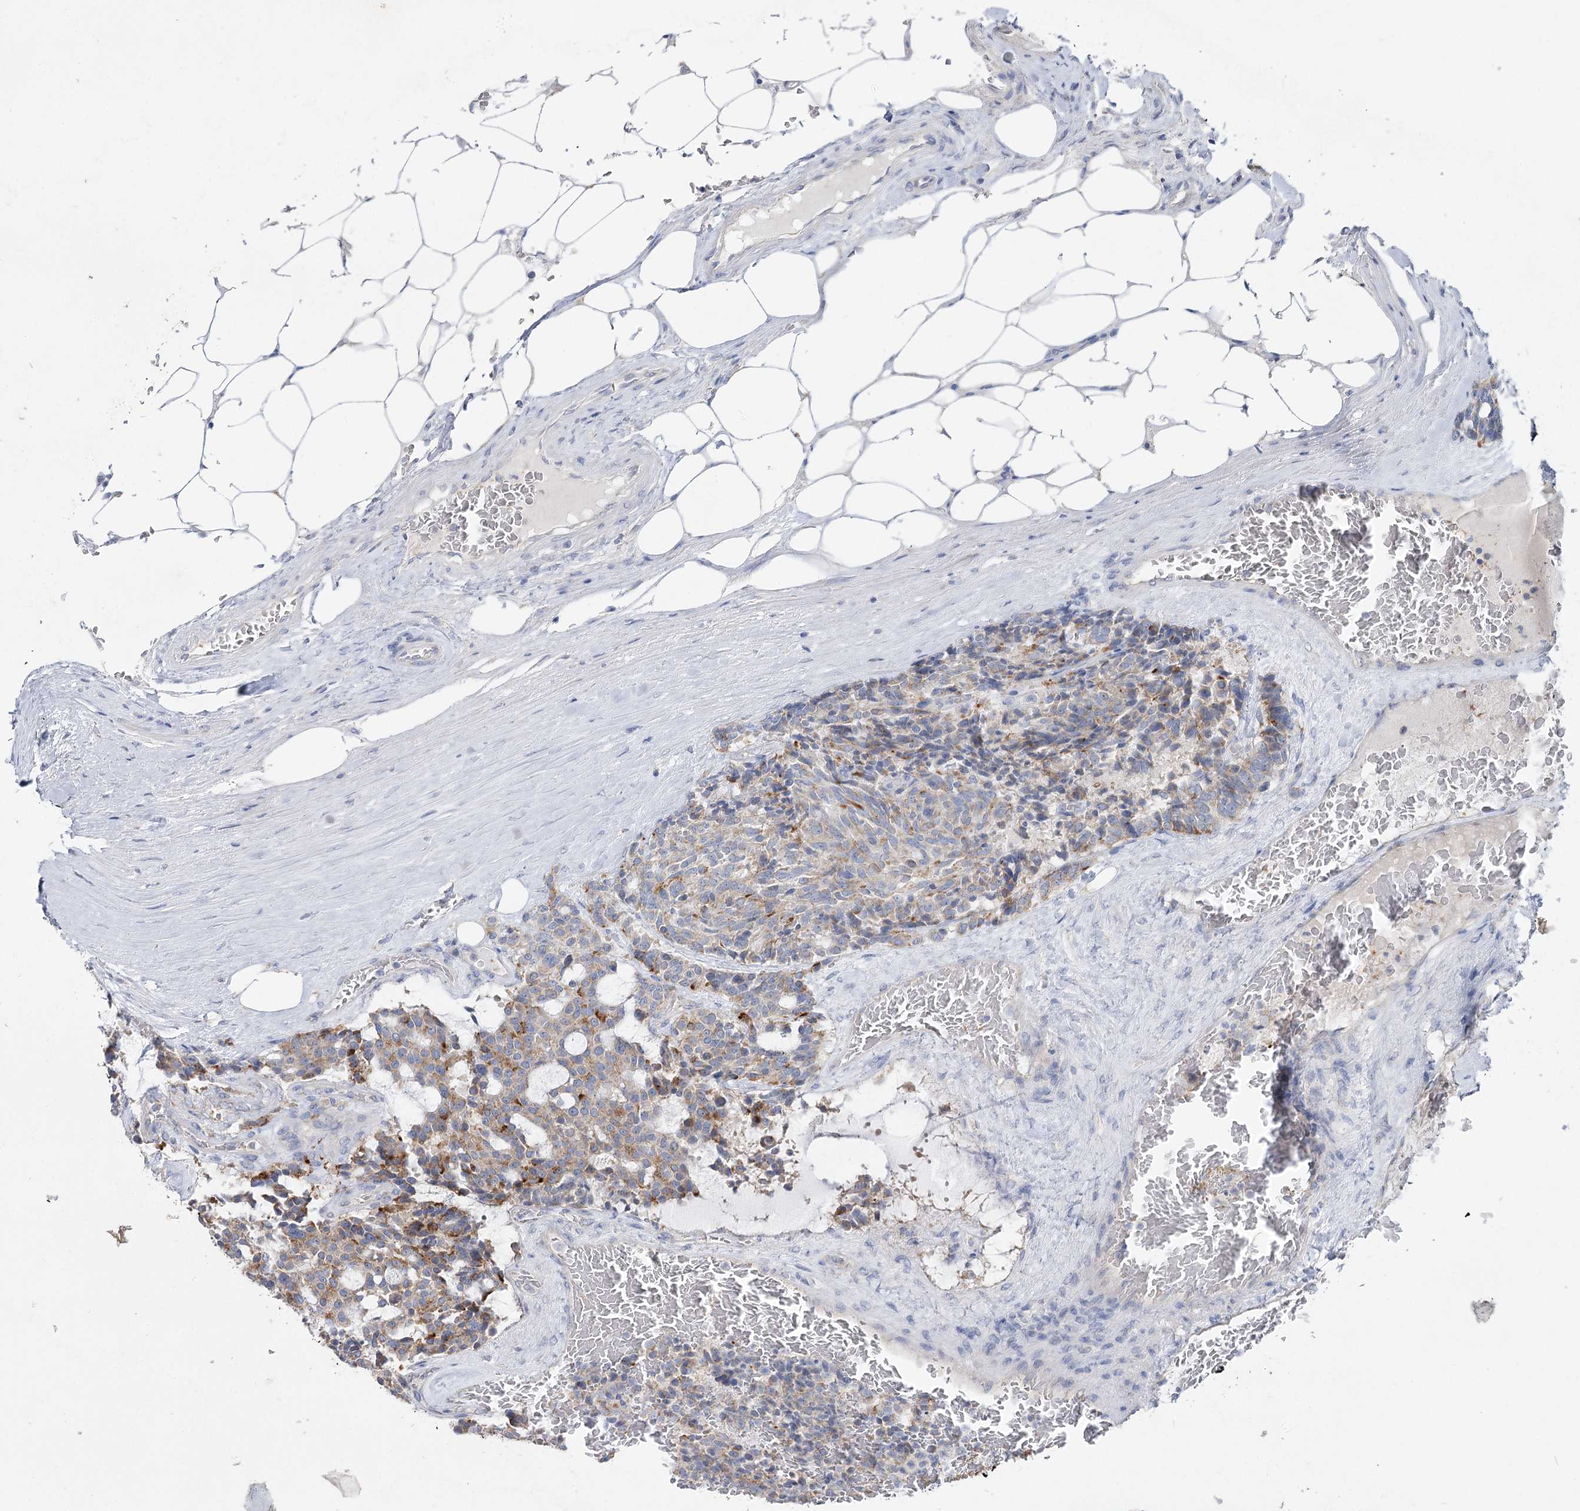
{"staining": {"intensity": "moderate", "quantity": "<25%", "location": "cytoplasmic/membranous"}, "tissue": "carcinoid", "cell_type": "Tumor cells", "image_type": "cancer", "snomed": [{"axis": "morphology", "description": "Carcinoid, malignant, NOS"}, {"axis": "topography", "description": "Pancreas"}], "caption": "A photomicrograph of carcinoid (malignant) stained for a protein displays moderate cytoplasmic/membranous brown staining in tumor cells.", "gene": "TMEM187", "patient": {"sex": "female", "age": 54}}